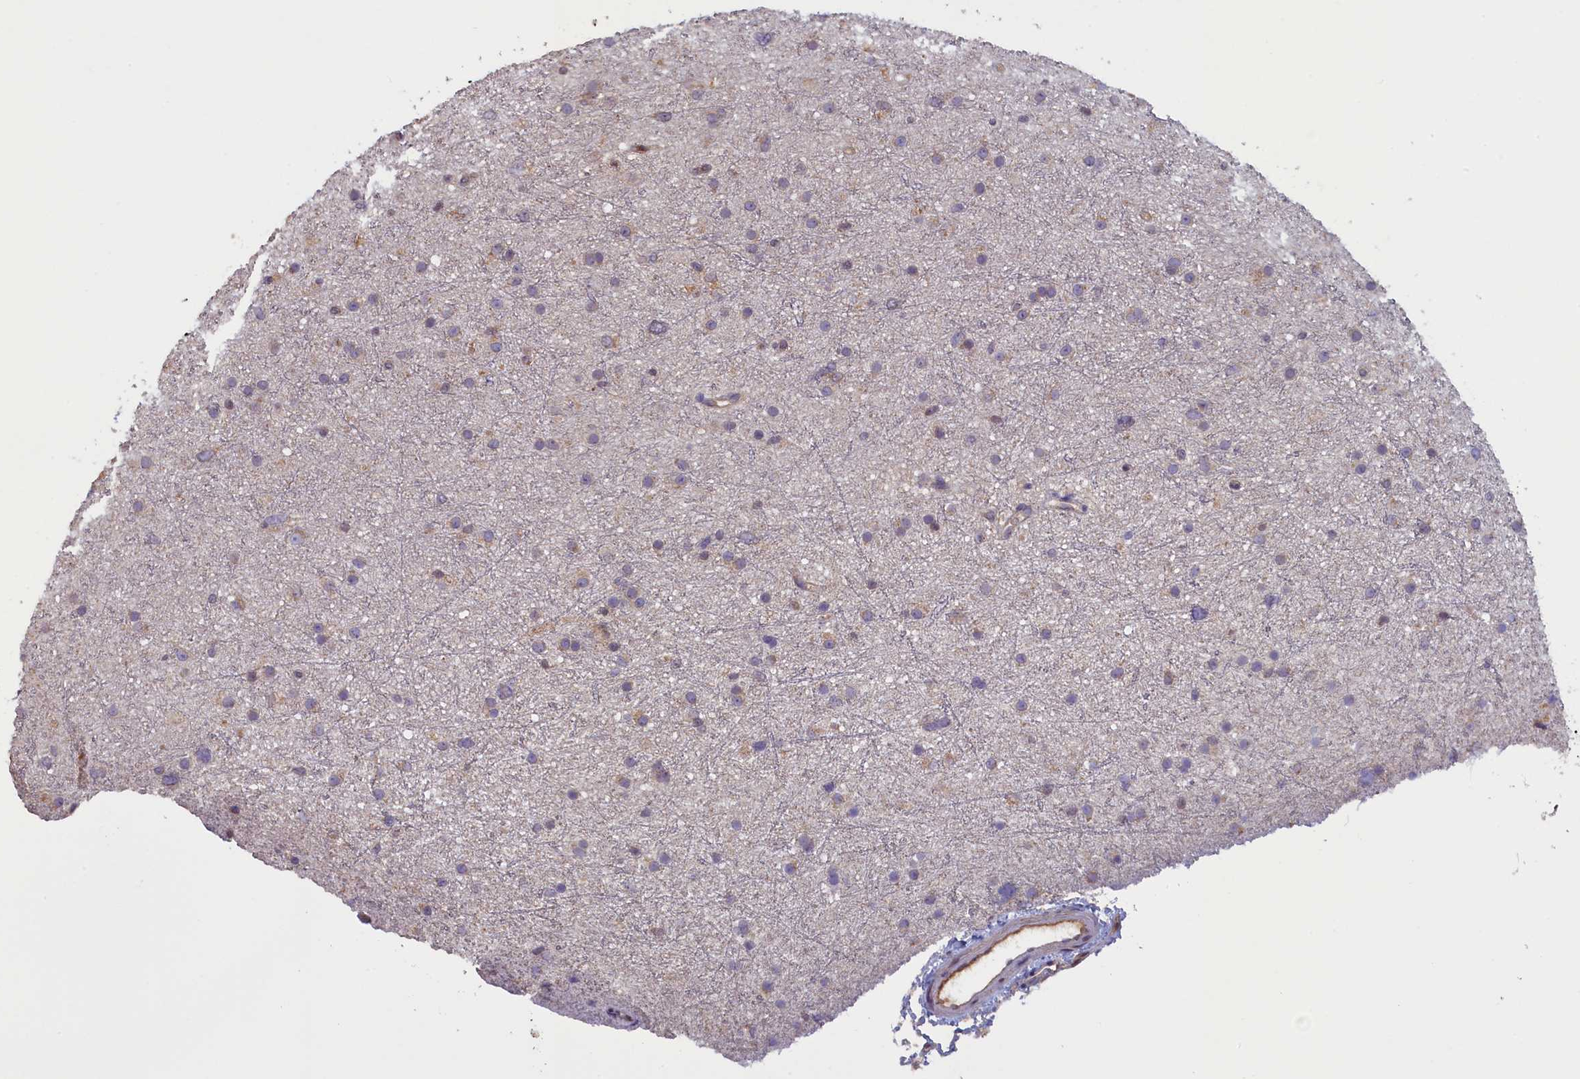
{"staining": {"intensity": "negative", "quantity": "none", "location": "none"}, "tissue": "glioma", "cell_type": "Tumor cells", "image_type": "cancer", "snomed": [{"axis": "morphology", "description": "Glioma, malignant, Low grade"}, {"axis": "topography", "description": "Cerebral cortex"}], "caption": "IHC of glioma displays no staining in tumor cells. The staining was performed using DAB (3,3'-diaminobenzidine) to visualize the protein expression in brown, while the nuclei were stained in blue with hematoxylin (Magnification: 20x).", "gene": "NUBP1", "patient": {"sex": "female", "age": 39}}